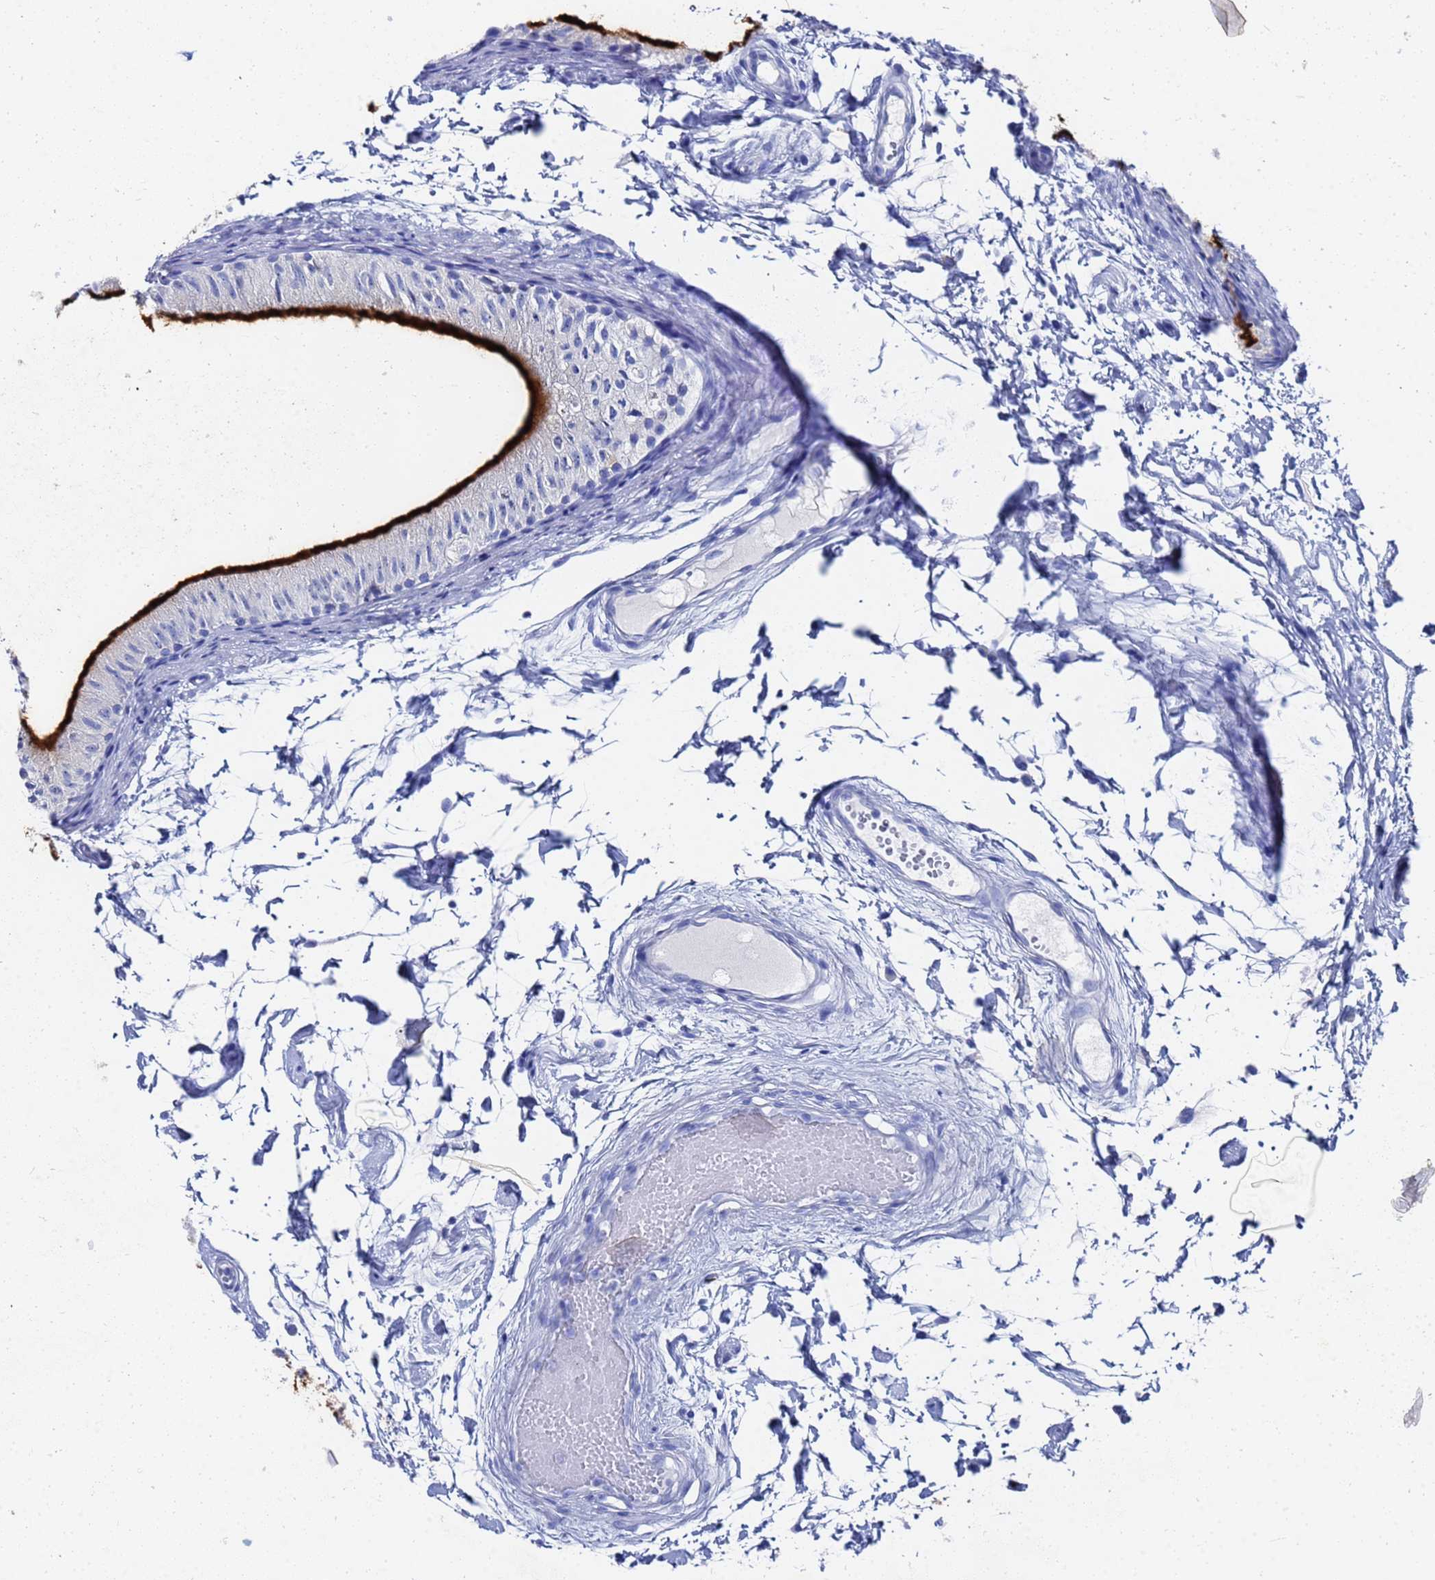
{"staining": {"intensity": "strong", "quantity": "25%-75%", "location": "cytoplasmic/membranous"}, "tissue": "epididymis", "cell_type": "Glandular cells", "image_type": "normal", "snomed": [{"axis": "morphology", "description": "Normal tissue, NOS"}, {"axis": "topography", "description": "Epididymis"}], "caption": "Immunohistochemical staining of benign epididymis shows 25%-75% levels of strong cytoplasmic/membranous protein expression in approximately 25%-75% of glandular cells.", "gene": "GGT1", "patient": {"sex": "male", "age": 50}}